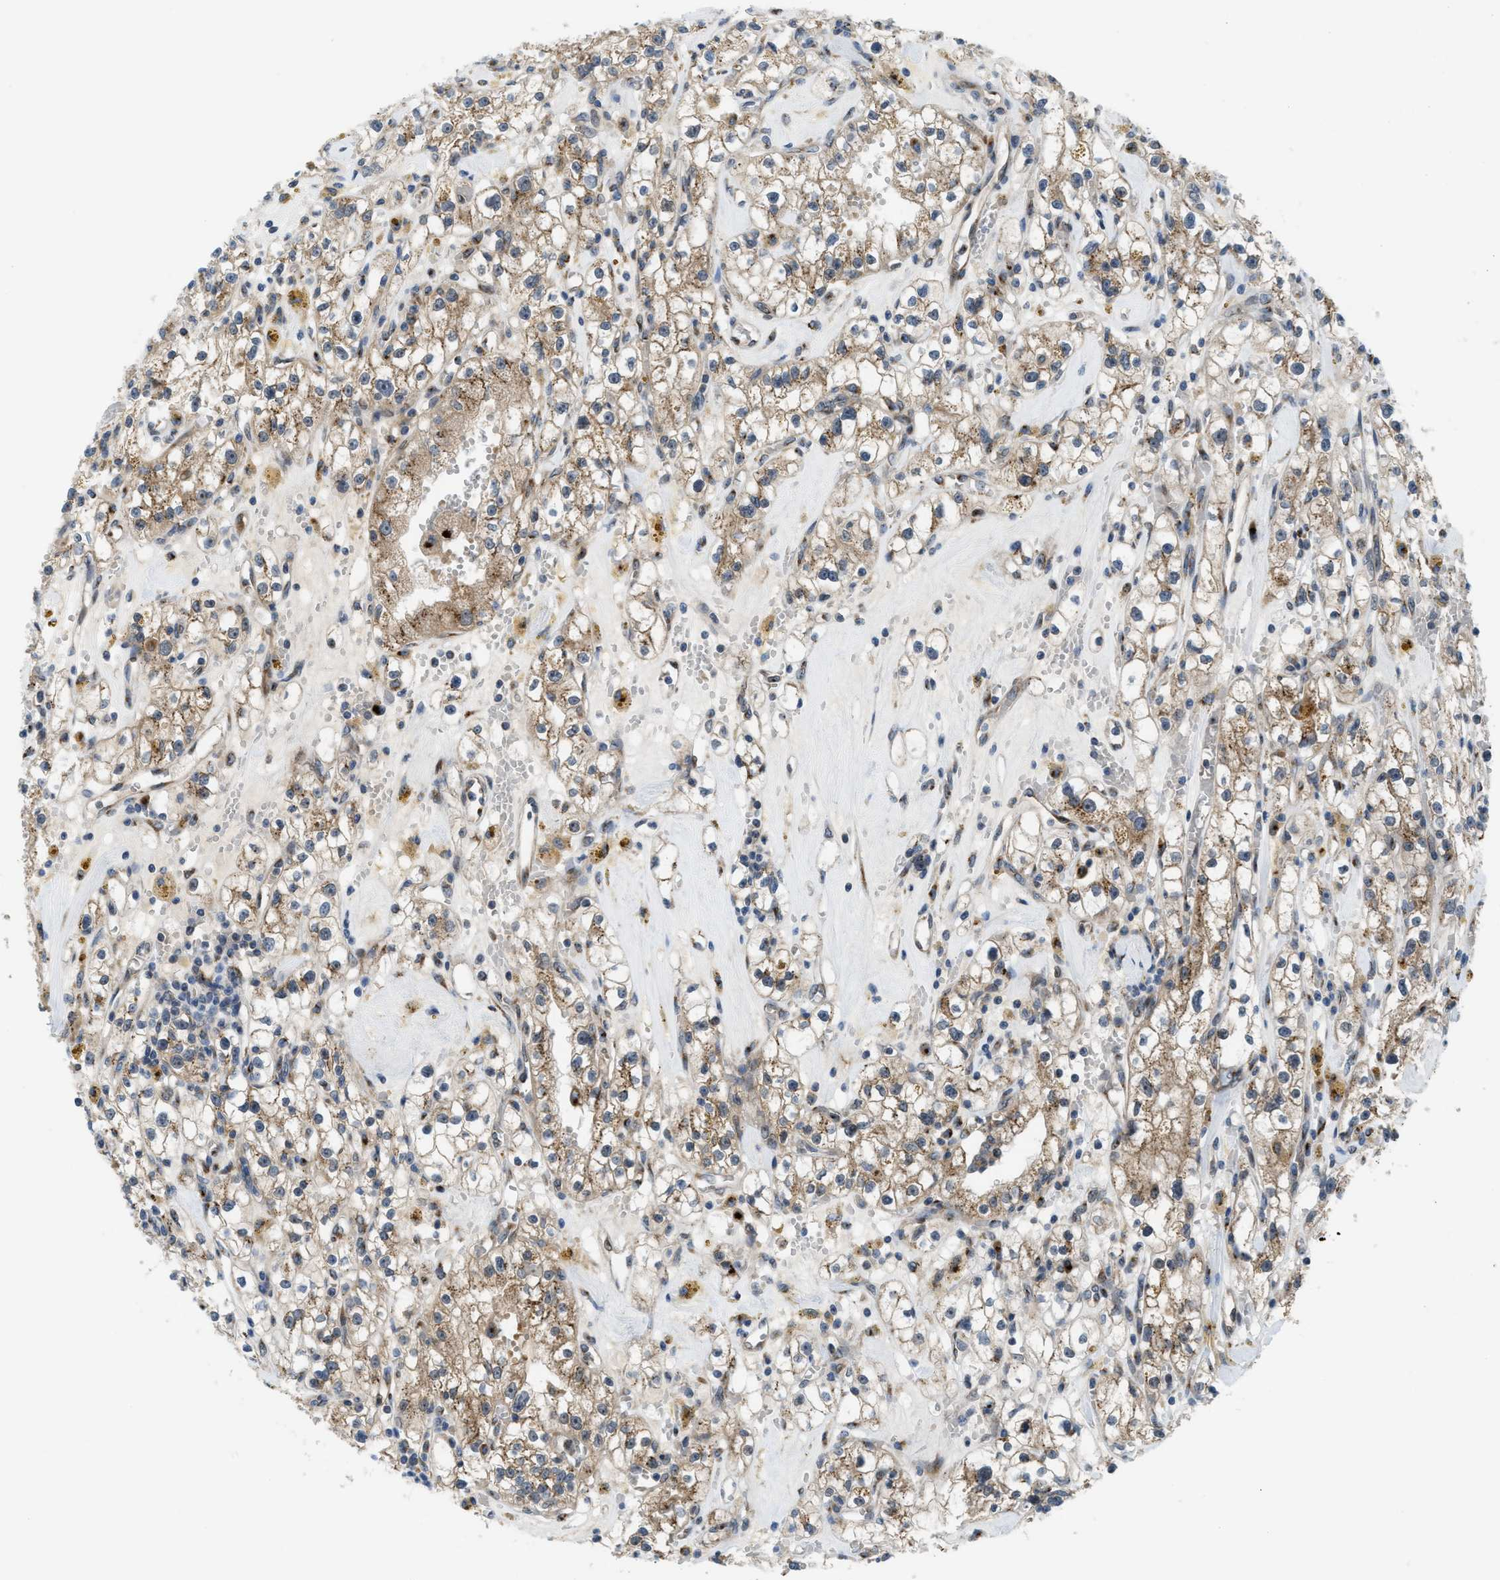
{"staining": {"intensity": "weak", "quantity": ">75%", "location": "cytoplasmic/membranous"}, "tissue": "renal cancer", "cell_type": "Tumor cells", "image_type": "cancer", "snomed": [{"axis": "morphology", "description": "Adenocarcinoma, NOS"}, {"axis": "topography", "description": "Kidney"}], "caption": "Immunohistochemical staining of renal adenocarcinoma displays low levels of weak cytoplasmic/membranous expression in approximately >75% of tumor cells. The staining was performed using DAB (3,3'-diaminobenzidine), with brown indicating positive protein expression. Nuclei are stained blue with hematoxylin.", "gene": "SLC38A10", "patient": {"sex": "male", "age": 56}}